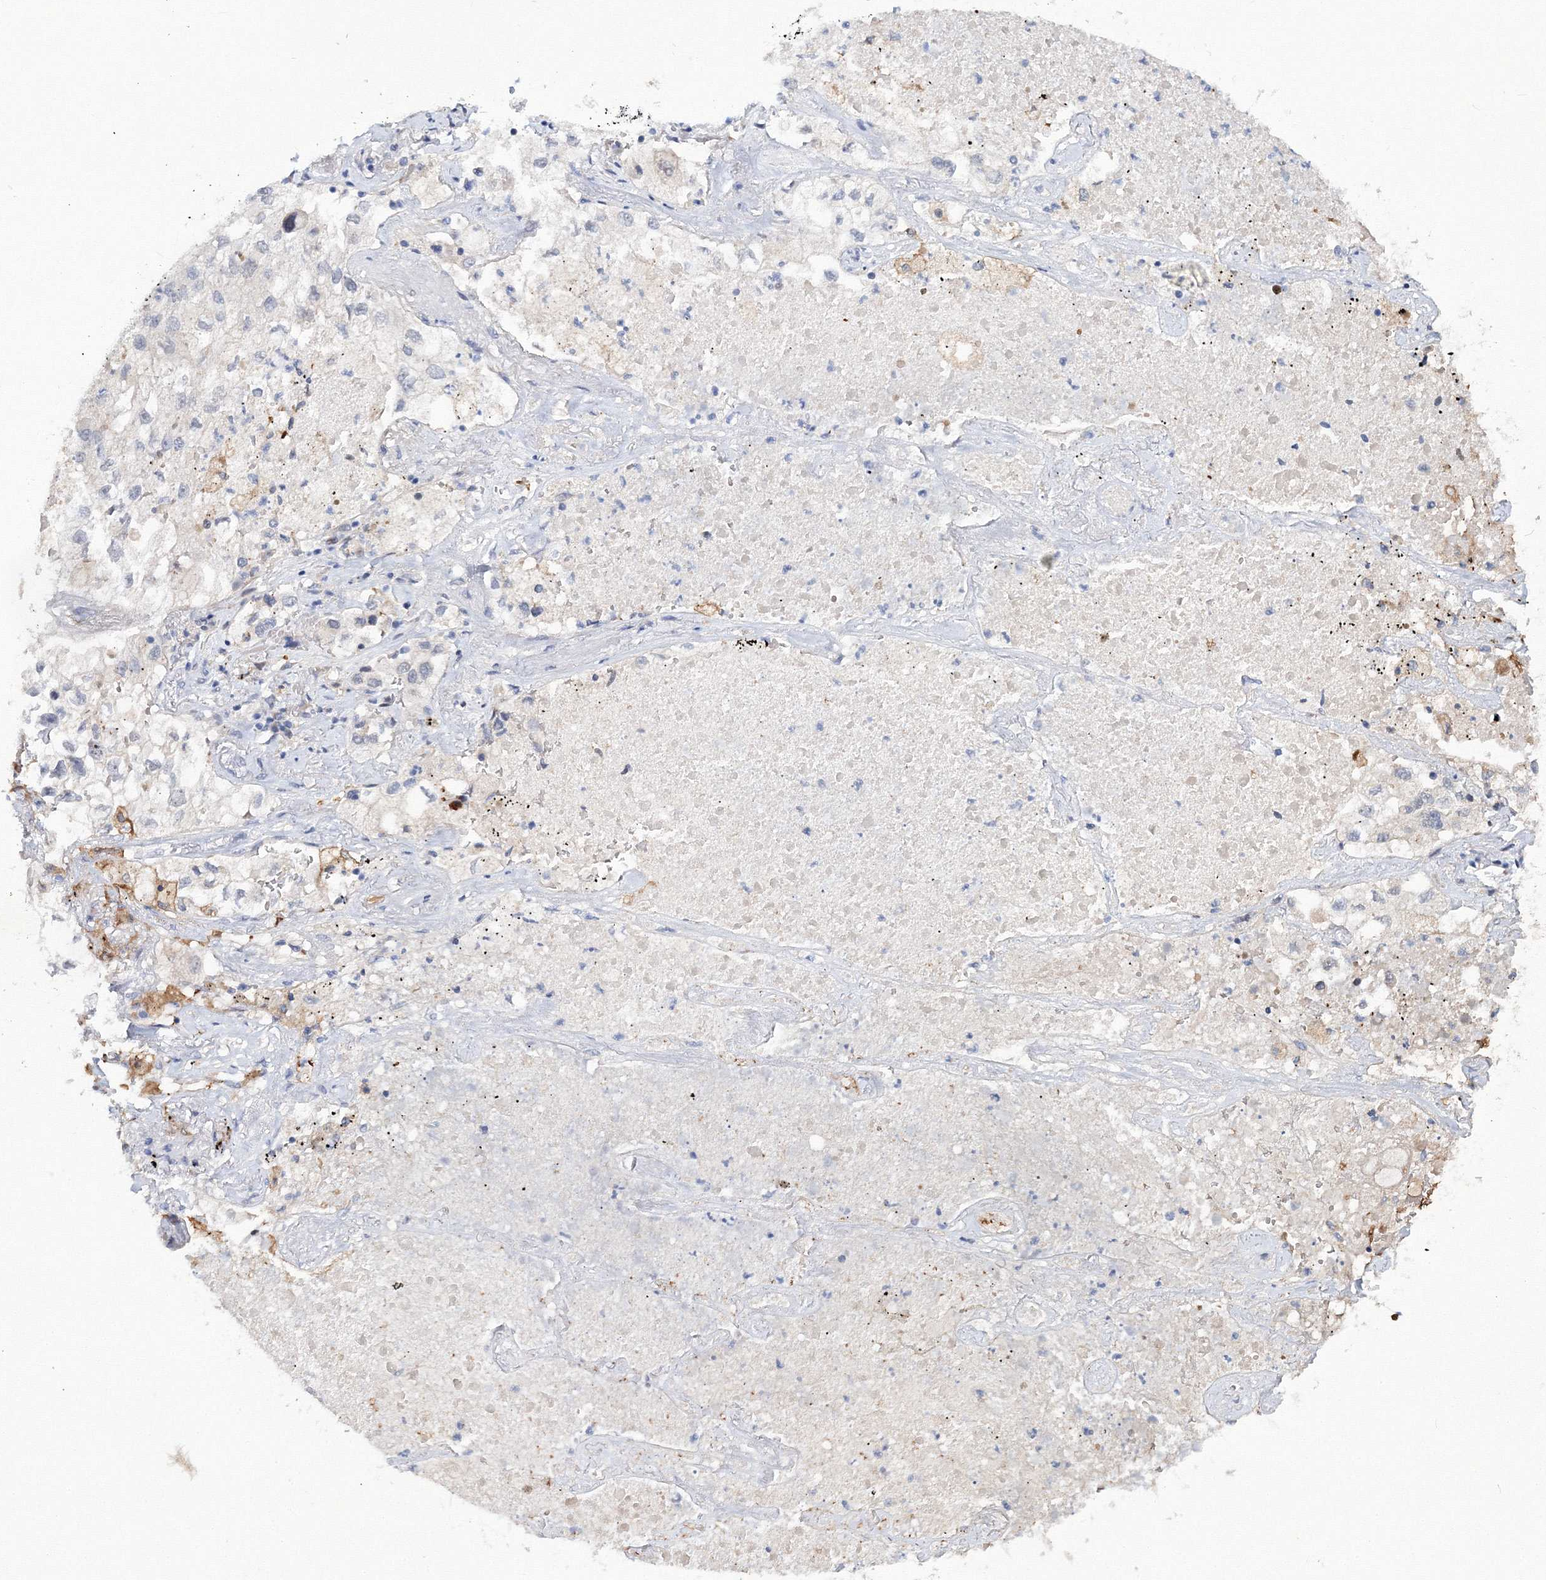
{"staining": {"intensity": "negative", "quantity": "none", "location": "none"}, "tissue": "lung cancer", "cell_type": "Tumor cells", "image_type": "cancer", "snomed": [{"axis": "morphology", "description": "Adenocarcinoma, NOS"}, {"axis": "topography", "description": "Lung"}], "caption": "Tumor cells show no significant positivity in lung adenocarcinoma.", "gene": "C11orf52", "patient": {"sex": "male", "age": 63}}